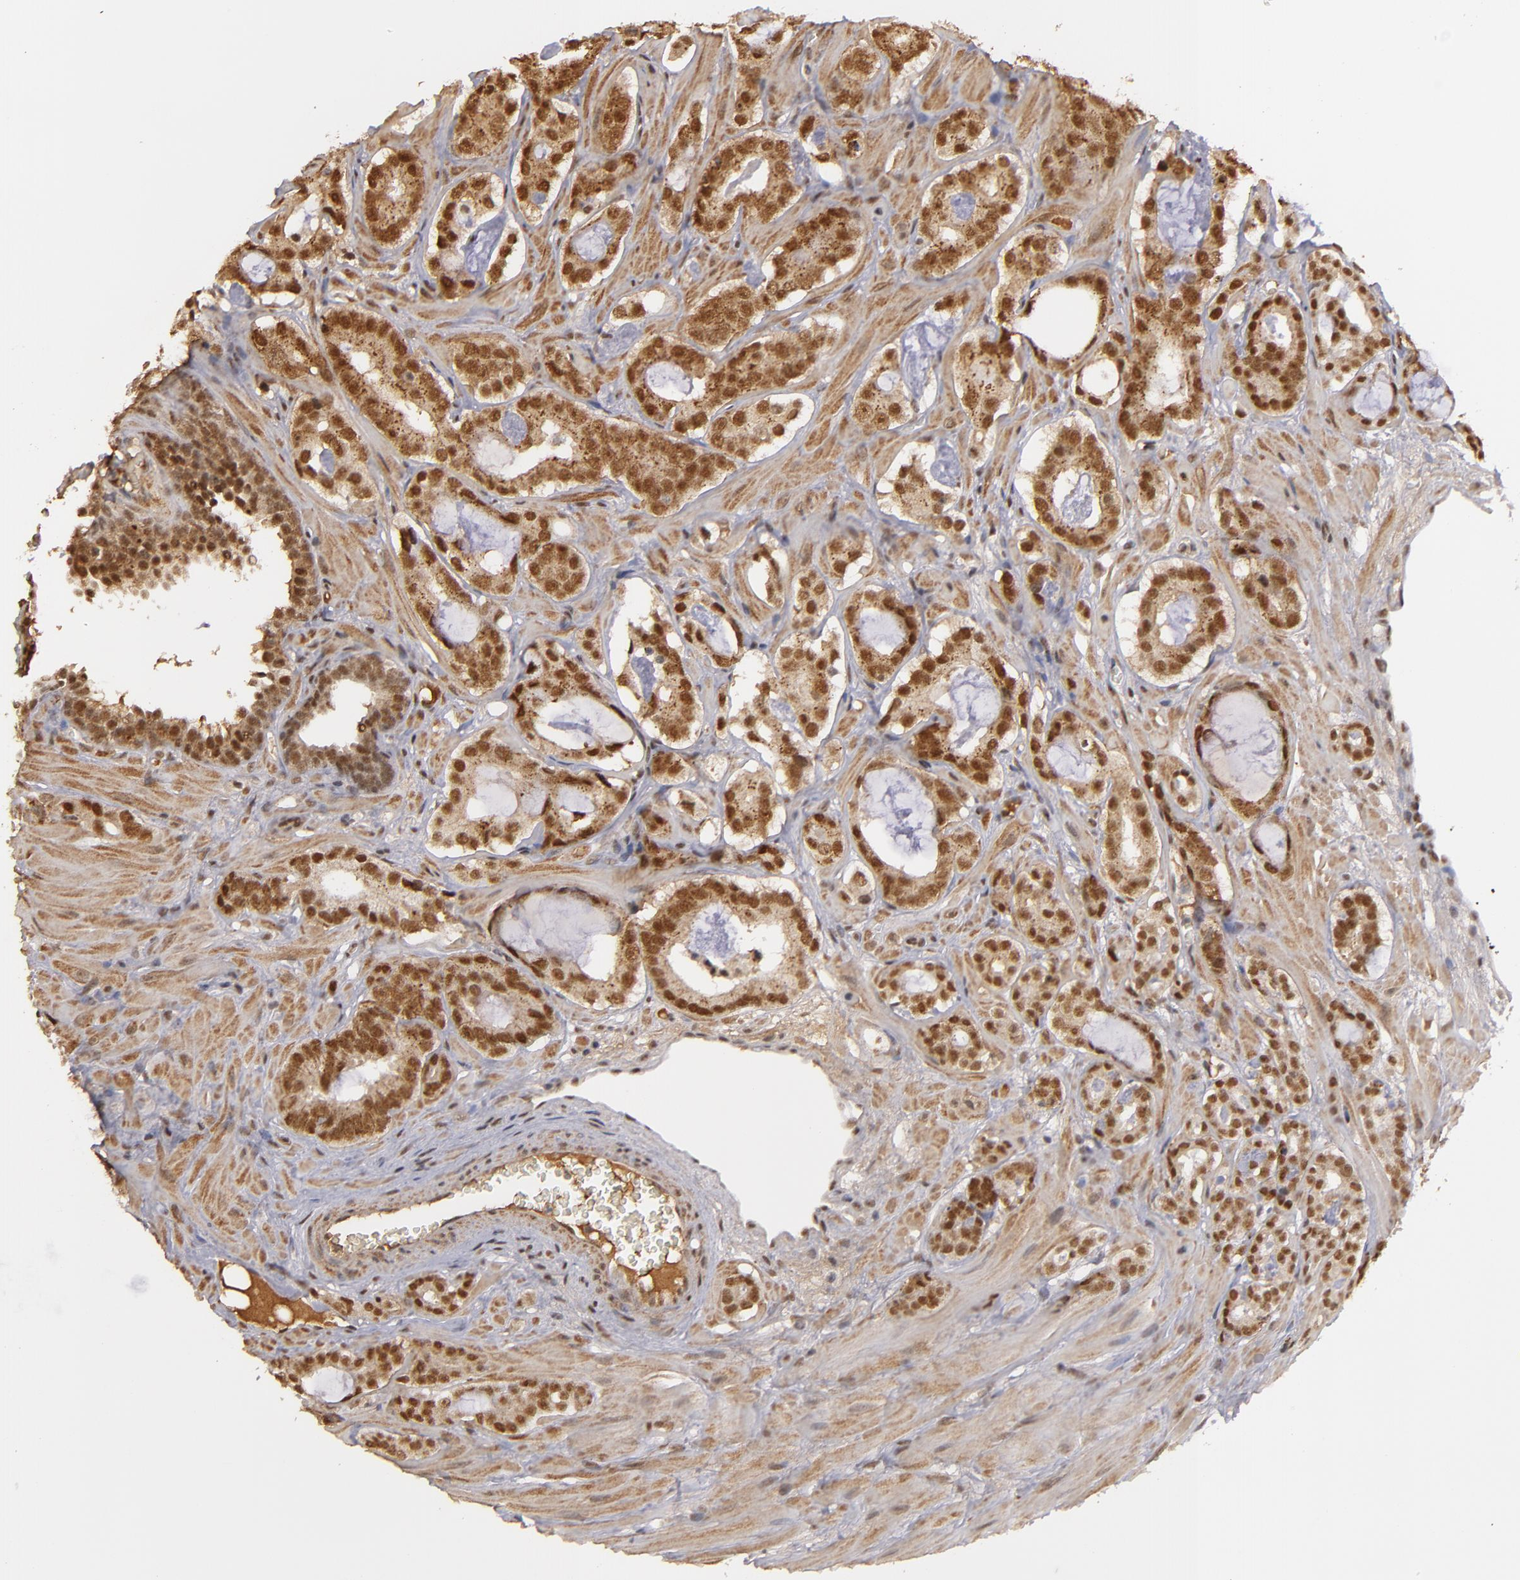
{"staining": {"intensity": "moderate", "quantity": ">75%", "location": "nuclear"}, "tissue": "prostate cancer", "cell_type": "Tumor cells", "image_type": "cancer", "snomed": [{"axis": "morphology", "description": "Adenocarcinoma, Low grade"}, {"axis": "topography", "description": "Prostate"}], "caption": "A medium amount of moderate nuclear positivity is present in about >75% of tumor cells in prostate adenocarcinoma (low-grade) tissue. The protein is shown in brown color, while the nuclei are stained blue.", "gene": "ZNF234", "patient": {"sex": "male", "age": 57}}